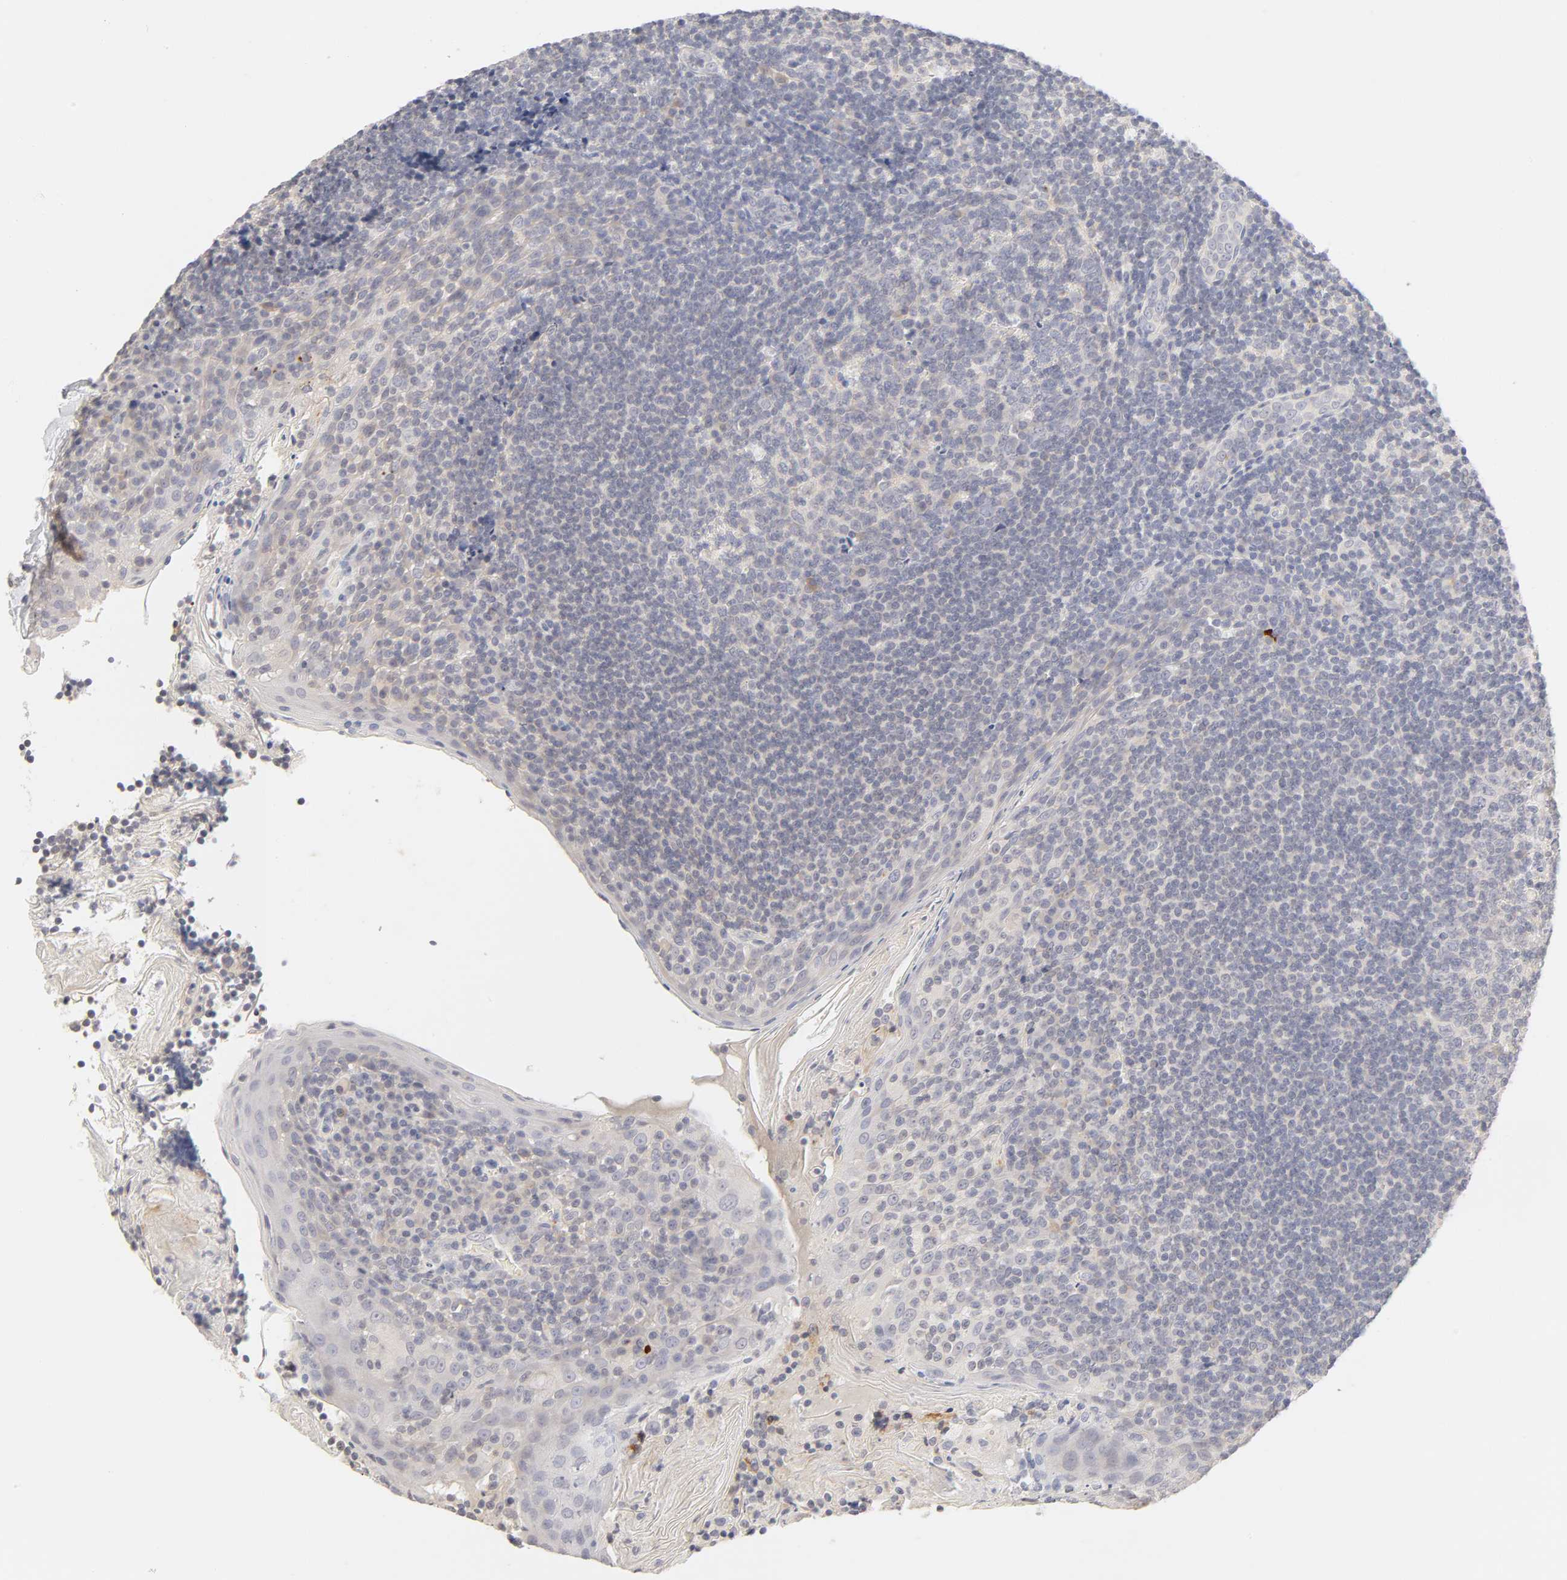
{"staining": {"intensity": "negative", "quantity": "none", "location": "none"}, "tissue": "tonsil", "cell_type": "Germinal center cells", "image_type": "normal", "snomed": [{"axis": "morphology", "description": "Normal tissue, NOS"}, {"axis": "topography", "description": "Tonsil"}], "caption": "DAB (3,3'-diaminobenzidine) immunohistochemical staining of normal human tonsil displays no significant staining in germinal center cells. Nuclei are stained in blue.", "gene": "CYP4B1", "patient": {"sex": "male", "age": 31}}